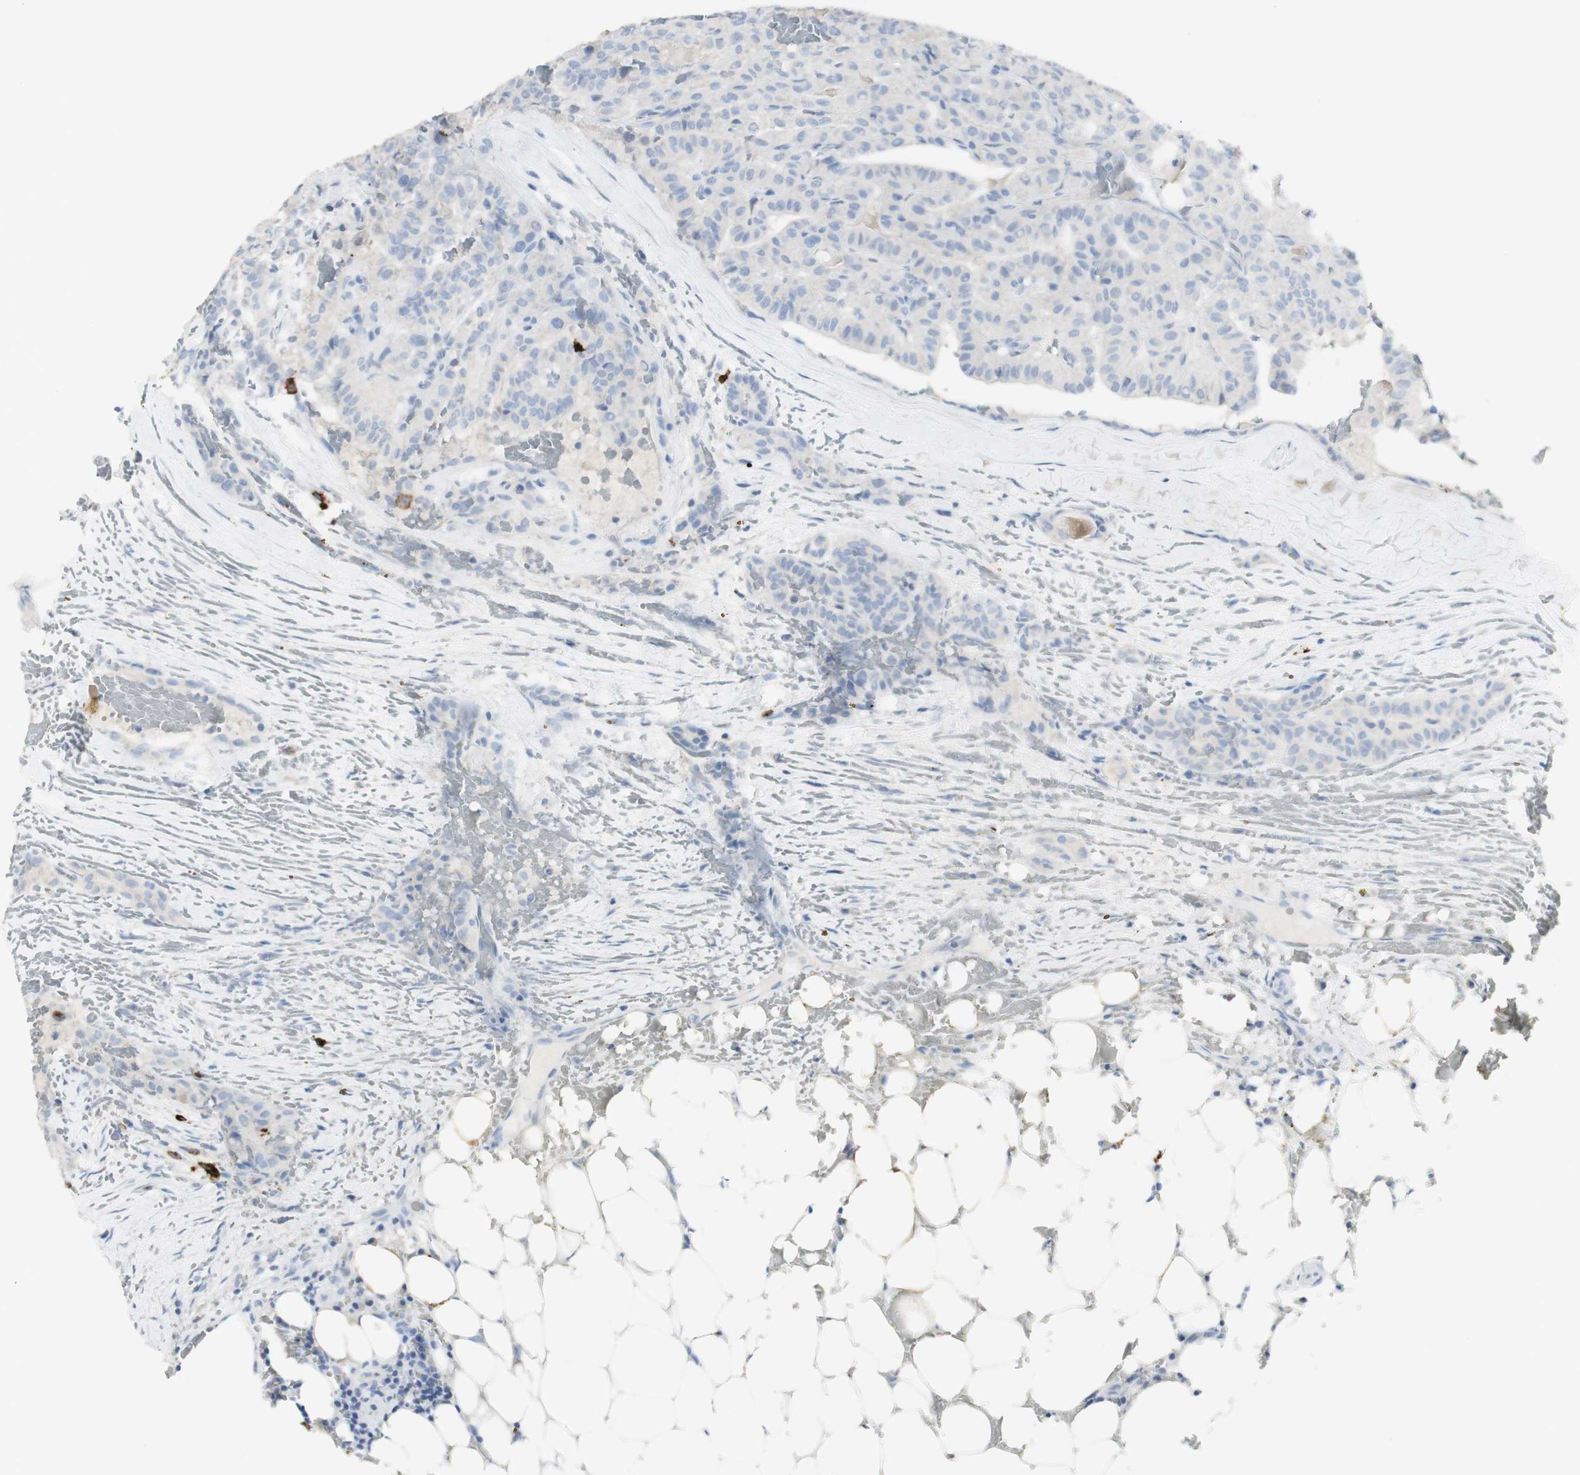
{"staining": {"intensity": "negative", "quantity": "none", "location": "none"}, "tissue": "head and neck cancer", "cell_type": "Tumor cells", "image_type": "cancer", "snomed": [{"axis": "morphology", "description": "Squamous cell carcinoma, NOS"}, {"axis": "topography", "description": "Oral tissue"}, {"axis": "topography", "description": "Head-Neck"}], "caption": "This is a photomicrograph of immunohistochemistry staining of squamous cell carcinoma (head and neck), which shows no expression in tumor cells.", "gene": "CD207", "patient": {"sex": "female", "age": 50}}